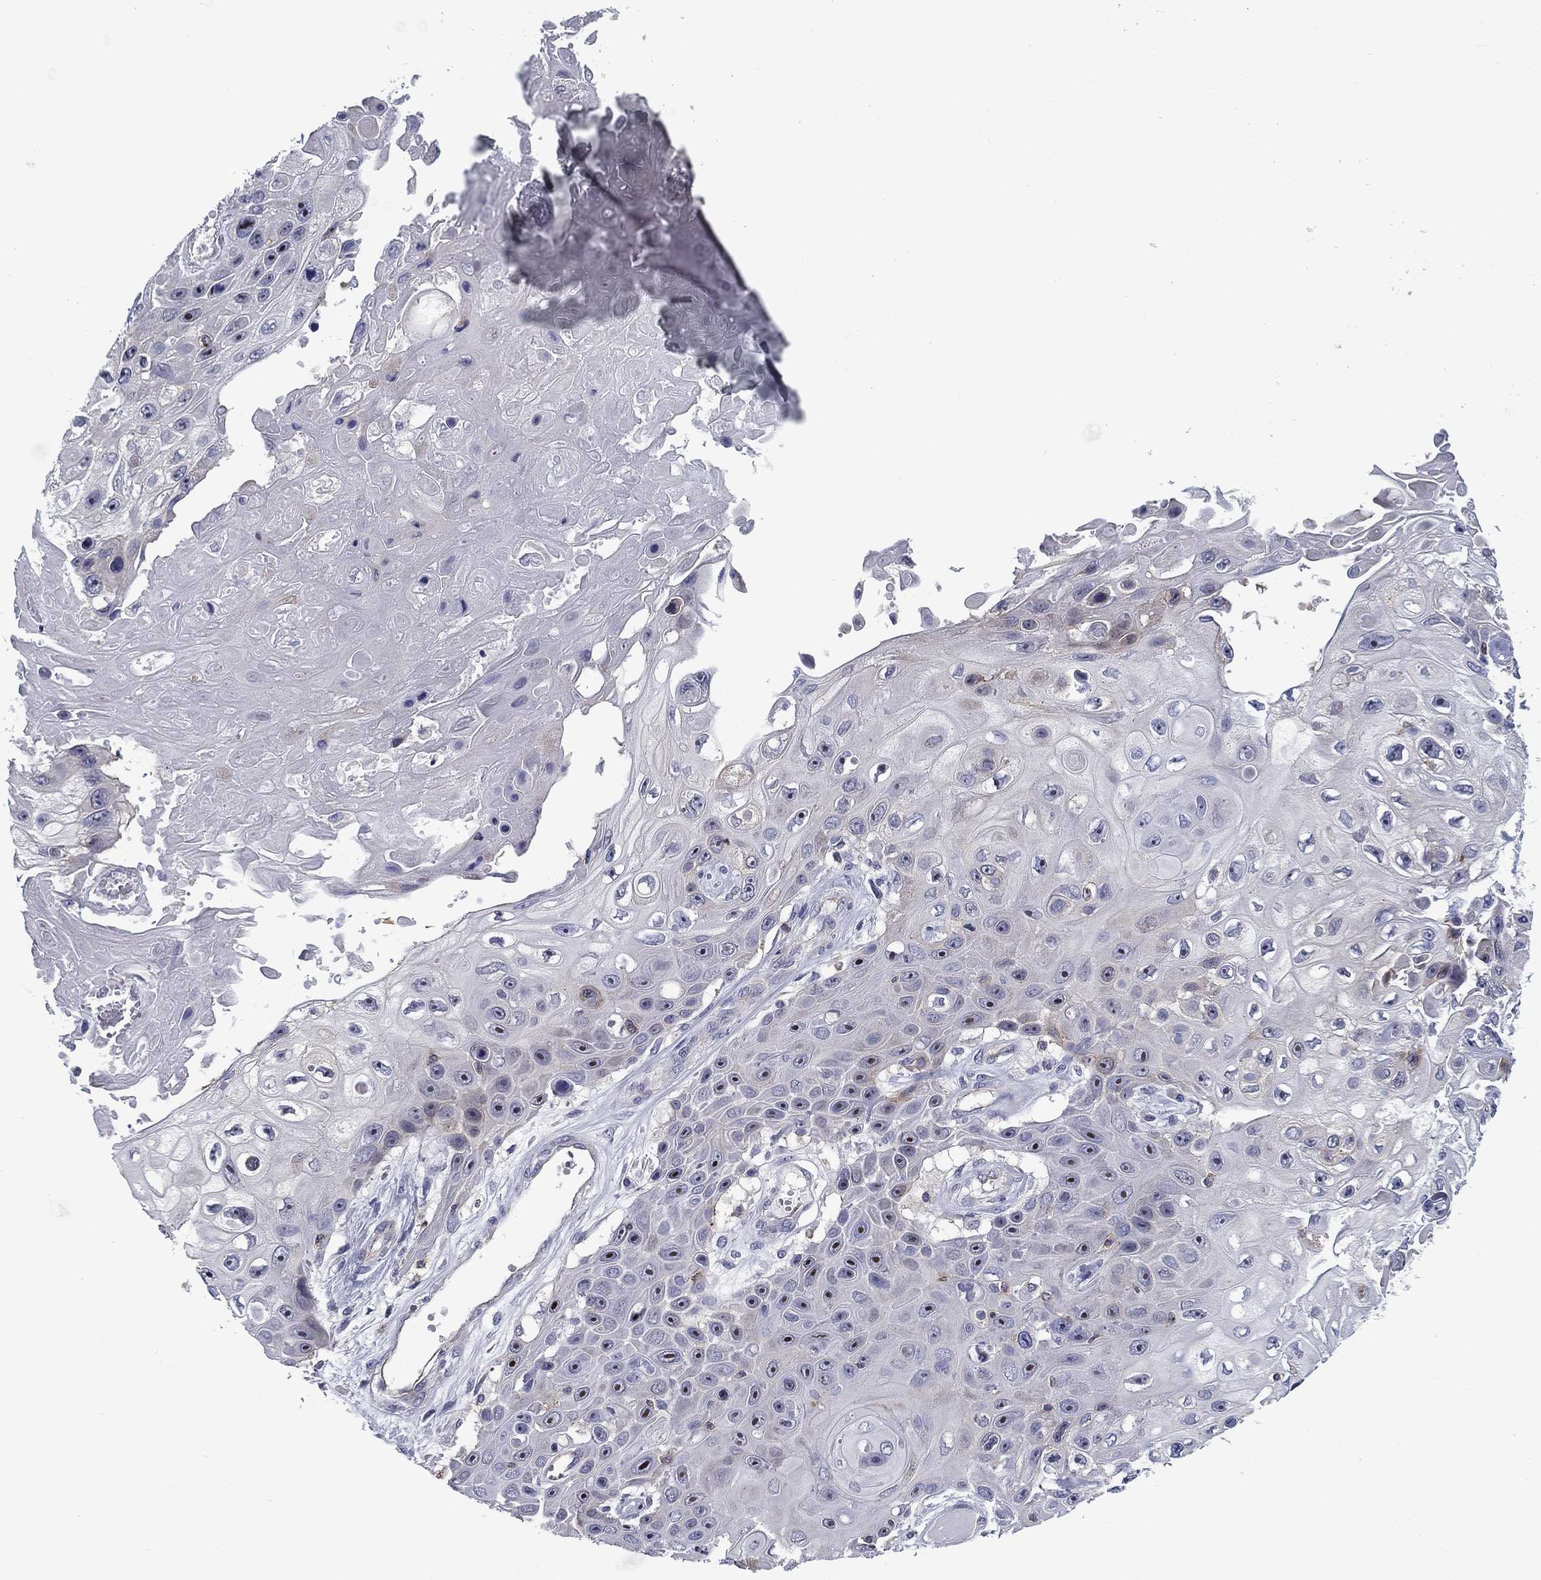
{"staining": {"intensity": "negative", "quantity": "none", "location": "none"}, "tissue": "skin cancer", "cell_type": "Tumor cells", "image_type": "cancer", "snomed": [{"axis": "morphology", "description": "Squamous cell carcinoma, NOS"}, {"axis": "topography", "description": "Skin"}], "caption": "Tumor cells show no significant staining in skin squamous cell carcinoma. Nuclei are stained in blue.", "gene": "SIT1", "patient": {"sex": "male", "age": 82}}